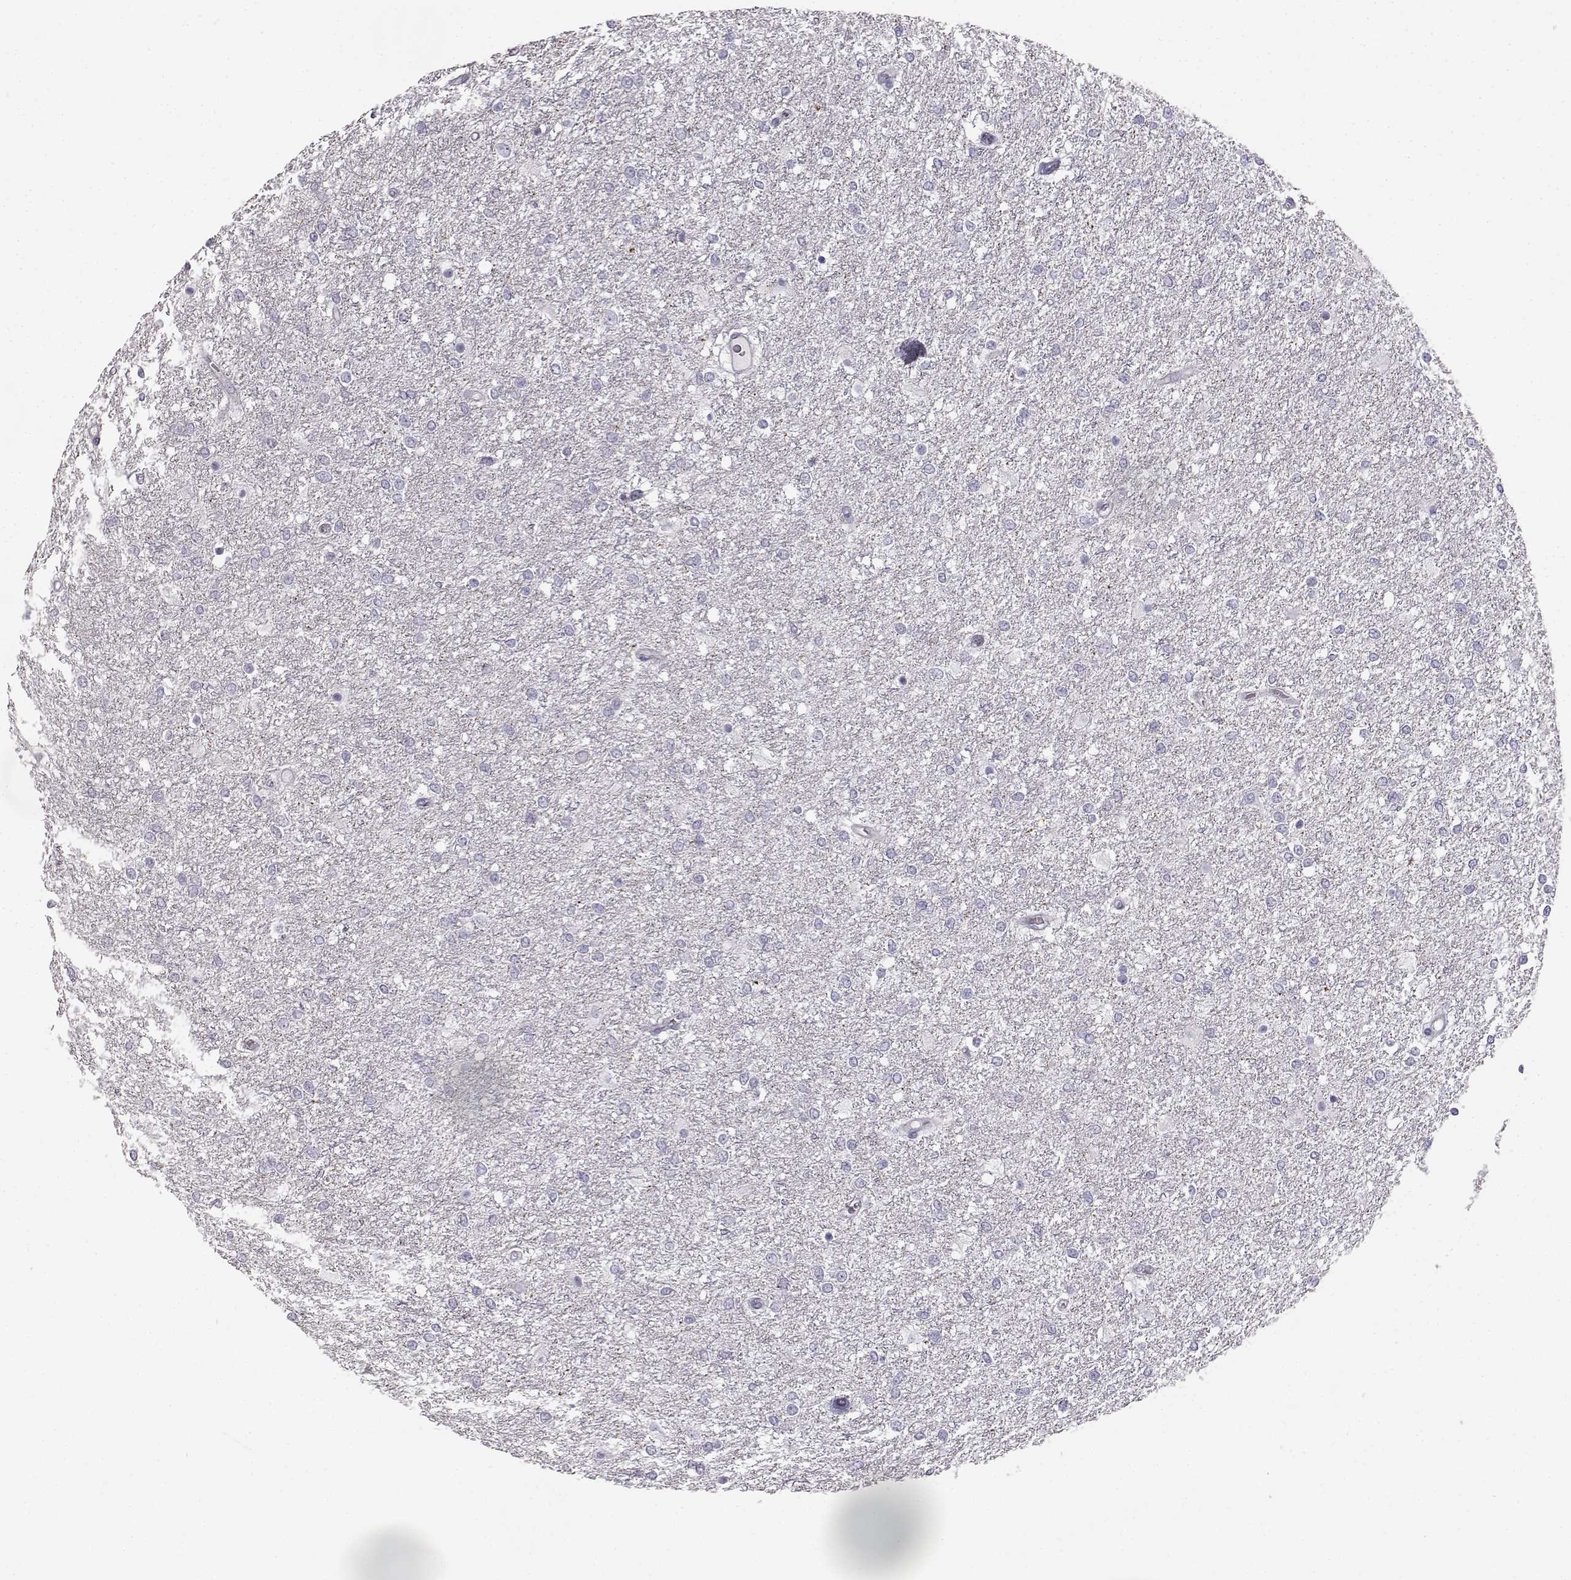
{"staining": {"intensity": "negative", "quantity": "none", "location": "none"}, "tissue": "glioma", "cell_type": "Tumor cells", "image_type": "cancer", "snomed": [{"axis": "morphology", "description": "Glioma, malignant, High grade"}, {"axis": "topography", "description": "Brain"}], "caption": "DAB (3,3'-diaminobenzidine) immunohistochemical staining of human high-grade glioma (malignant) exhibits no significant staining in tumor cells. The staining is performed using DAB brown chromogen with nuclei counter-stained in using hematoxylin.", "gene": "MYCBPAP", "patient": {"sex": "female", "age": 61}}